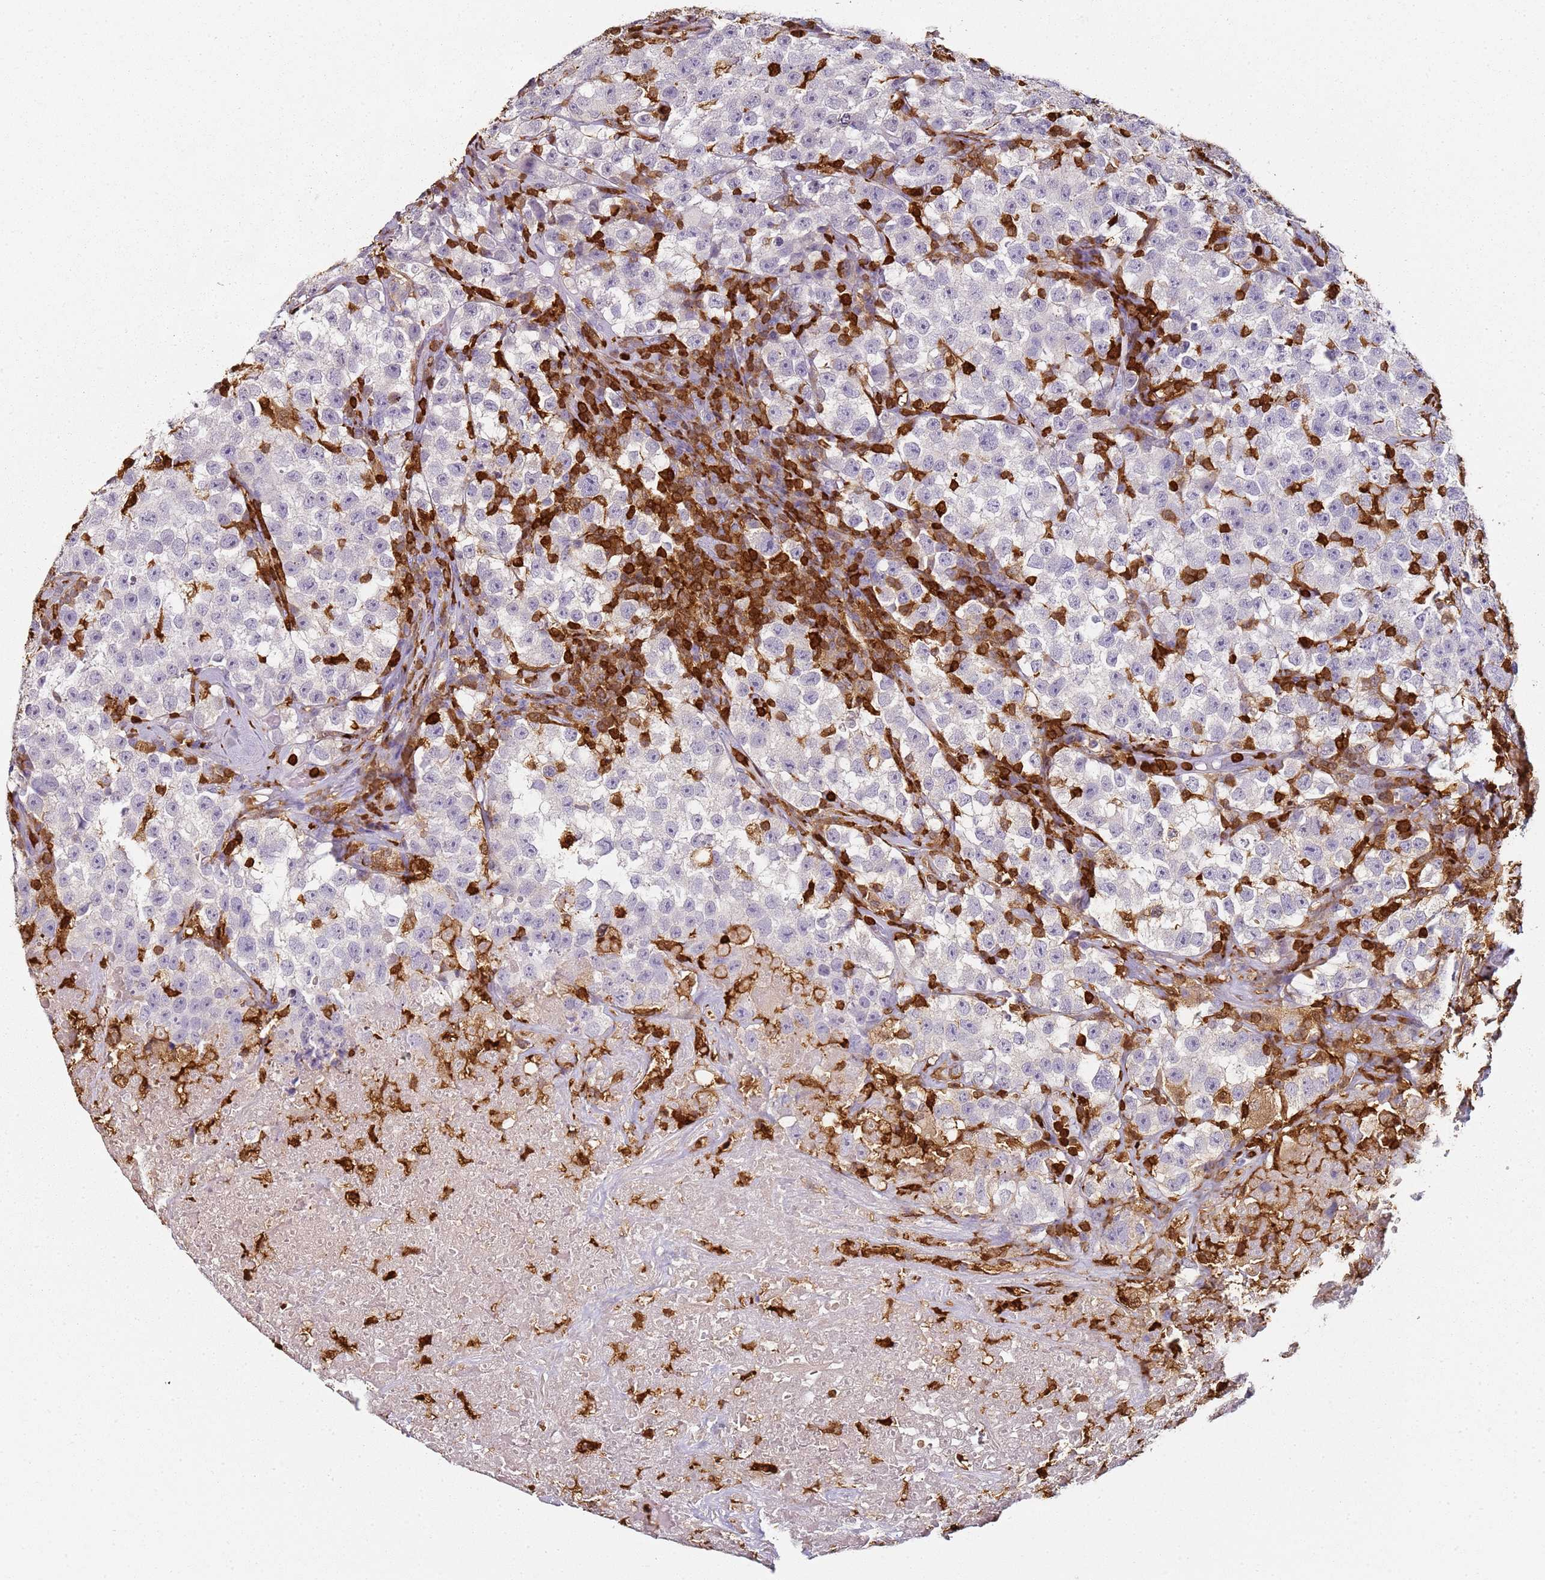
{"staining": {"intensity": "negative", "quantity": "none", "location": "none"}, "tissue": "testis cancer", "cell_type": "Tumor cells", "image_type": "cancer", "snomed": [{"axis": "morphology", "description": "Seminoma, NOS"}, {"axis": "topography", "description": "Testis"}], "caption": "This is a photomicrograph of immunohistochemistry staining of seminoma (testis), which shows no expression in tumor cells.", "gene": "S100A4", "patient": {"sex": "male", "age": 22}}